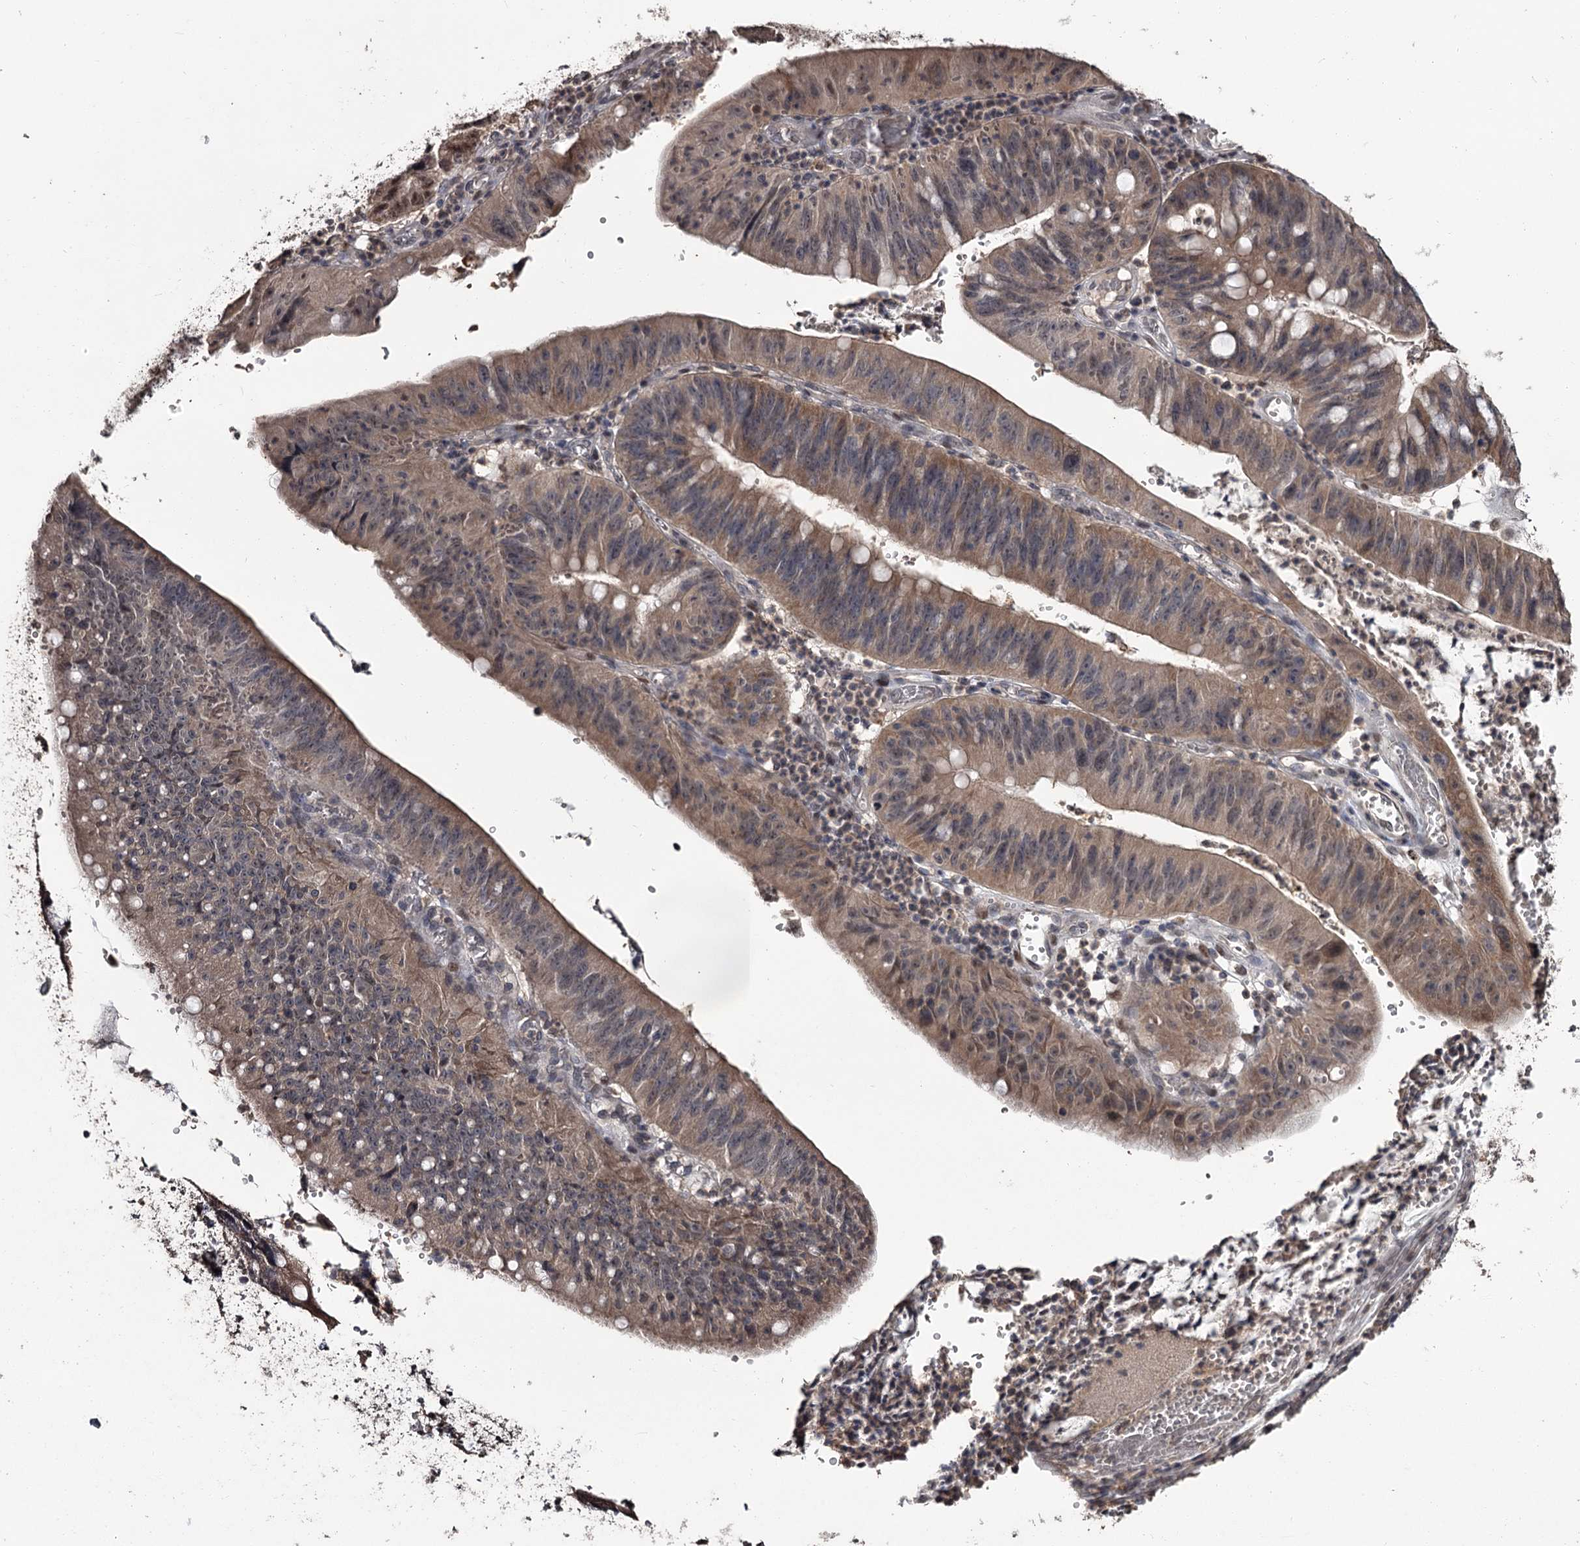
{"staining": {"intensity": "moderate", "quantity": "25%-75%", "location": "cytoplasmic/membranous"}, "tissue": "stomach cancer", "cell_type": "Tumor cells", "image_type": "cancer", "snomed": [{"axis": "morphology", "description": "Adenocarcinoma, NOS"}, {"axis": "topography", "description": "Stomach"}], "caption": "The histopathology image exhibits a brown stain indicating the presence of a protein in the cytoplasmic/membranous of tumor cells in adenocarcinoma (stomach).", "gene": "PRPF40B", "patient": {"sex": "male", "age": 59}}